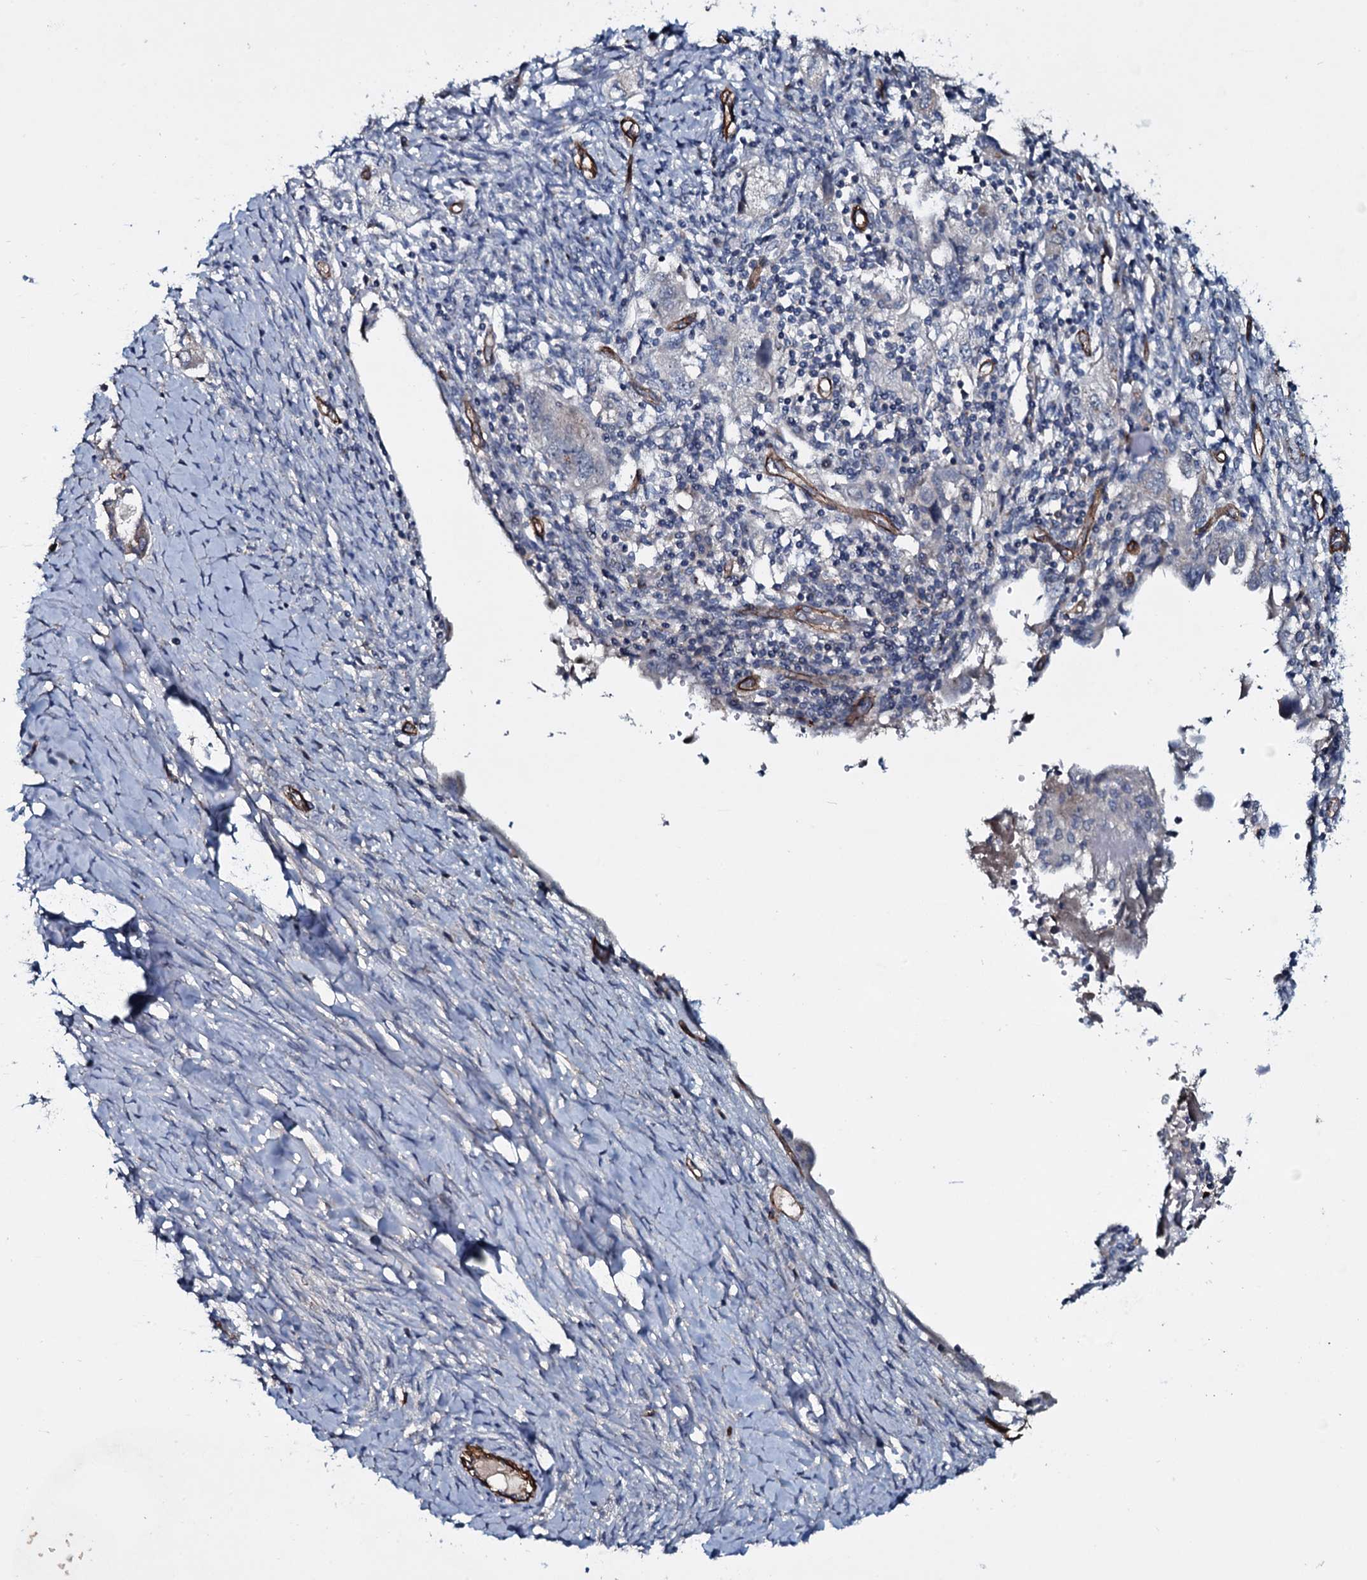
{"staining": {"intensity": "negative", "quantity": "none", "location": "none"}, "tissue": "ovarian cancer", "cell_type": "Tumor cells", "image_type": "cancer", "snomed": [{"axis": "morphology", "description": "Carcinoma, NOS"}, {"axis": "morphology", "description": "Cystadenocarcinoma, serous, NOS"}, {"axis": "topography", "description": "Ovary"}], "caption": "High power microscopy photomicrograph of an immunohistochemistry (IHC) image of ovarian cancer (serous cystadenocarcinoma), revealing no significant expression in tumor cells.", "gene": "CLEC14A", "patient": {"sex": "female", "age": 69}}